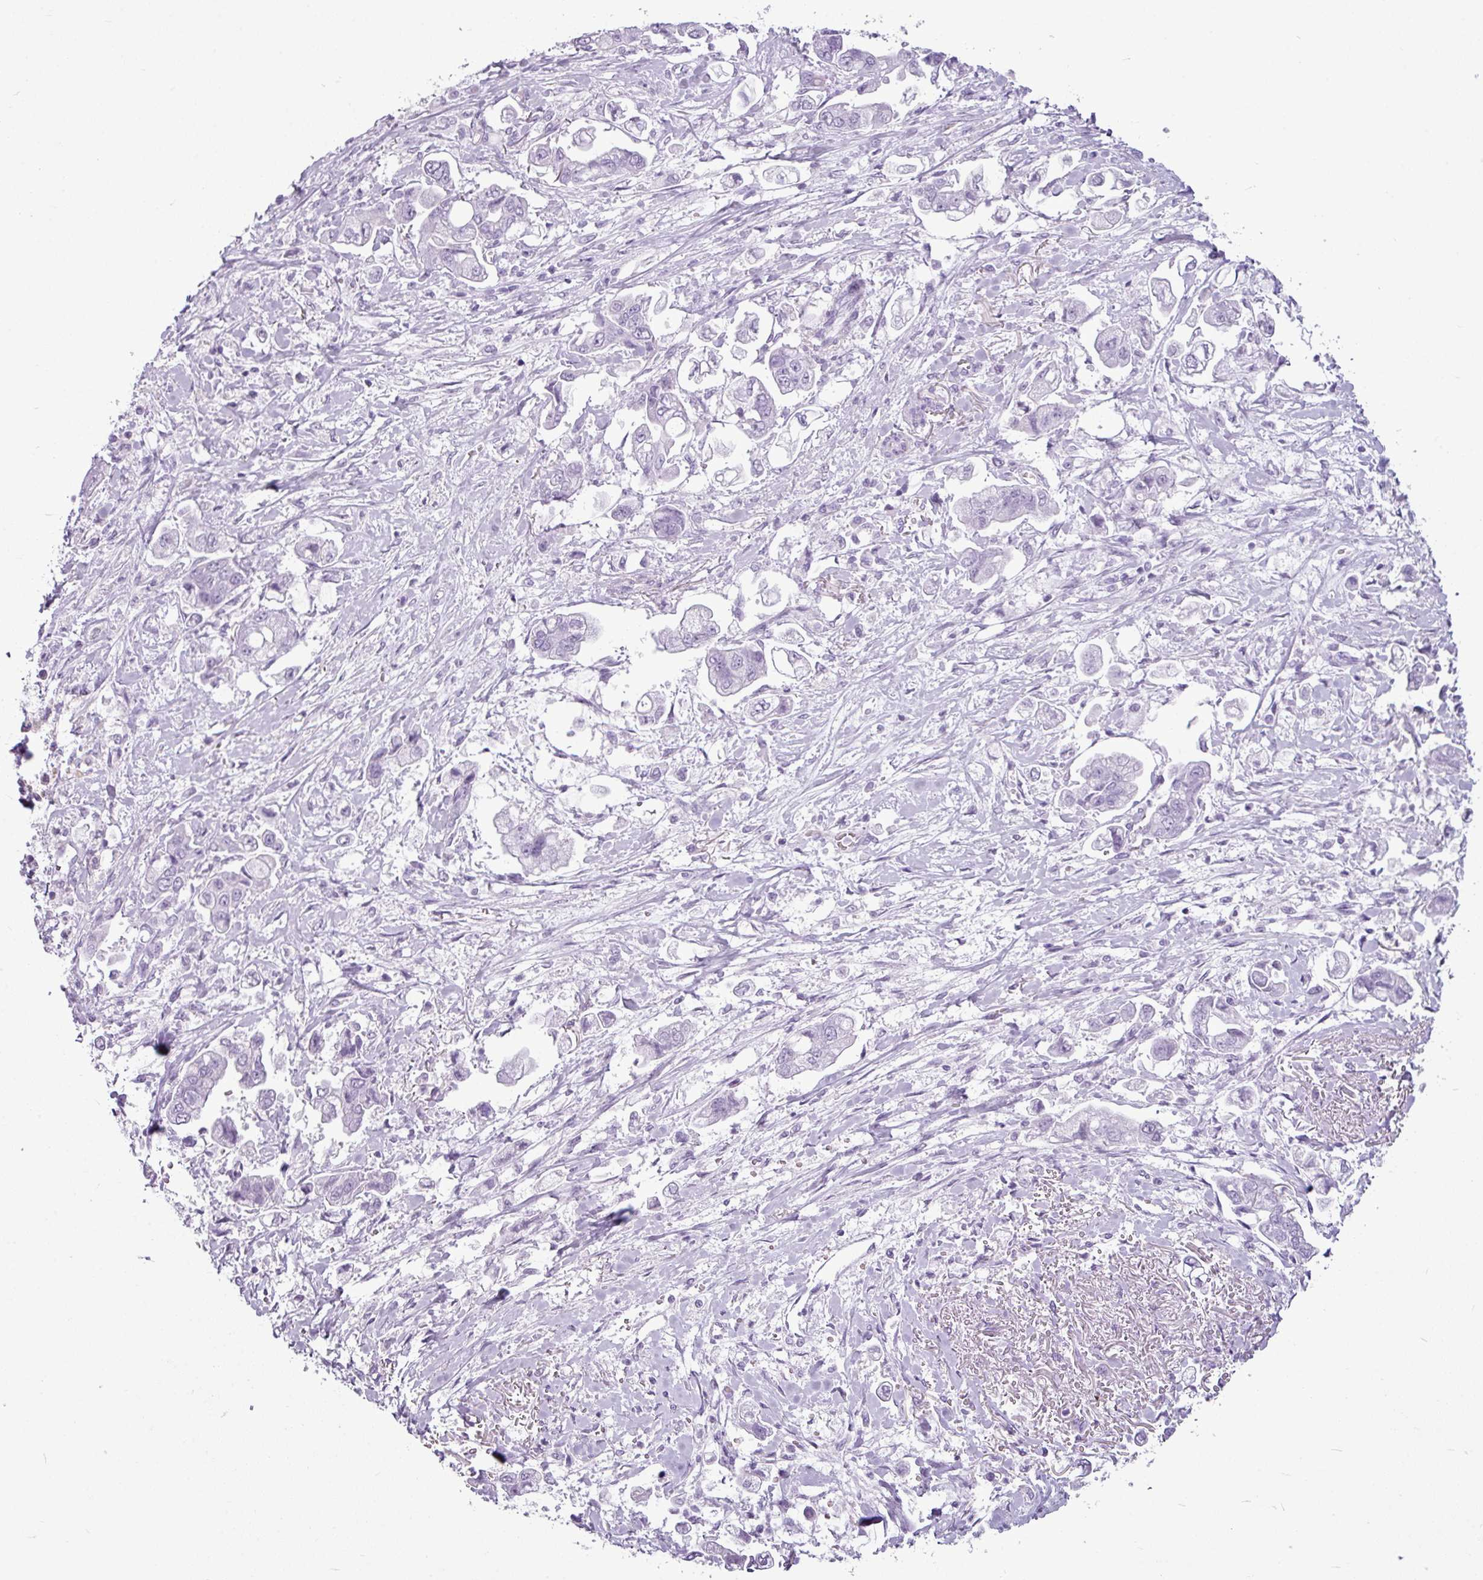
{"staining": {"intensity": "negative", "quantity": "none", "location": "none"}, "tissue": "stomach cancer", "cell_type": "Tumor cells", "image_type": "cancer", "snomed": [{"axis": "morphology", "description": "Adenocarcinoma, NOS"}, {"axis": "topography", "description": "Stomach"}], "caption": "Immunohistochemistry (IHC) micrograph of neoplastic tissue: adenocarcinoma (stomach) stained with DAB shows no significant protein expression in tumor cells.", "gene": "AMY1B", "patient": {"sex": "male", "age": 62}}